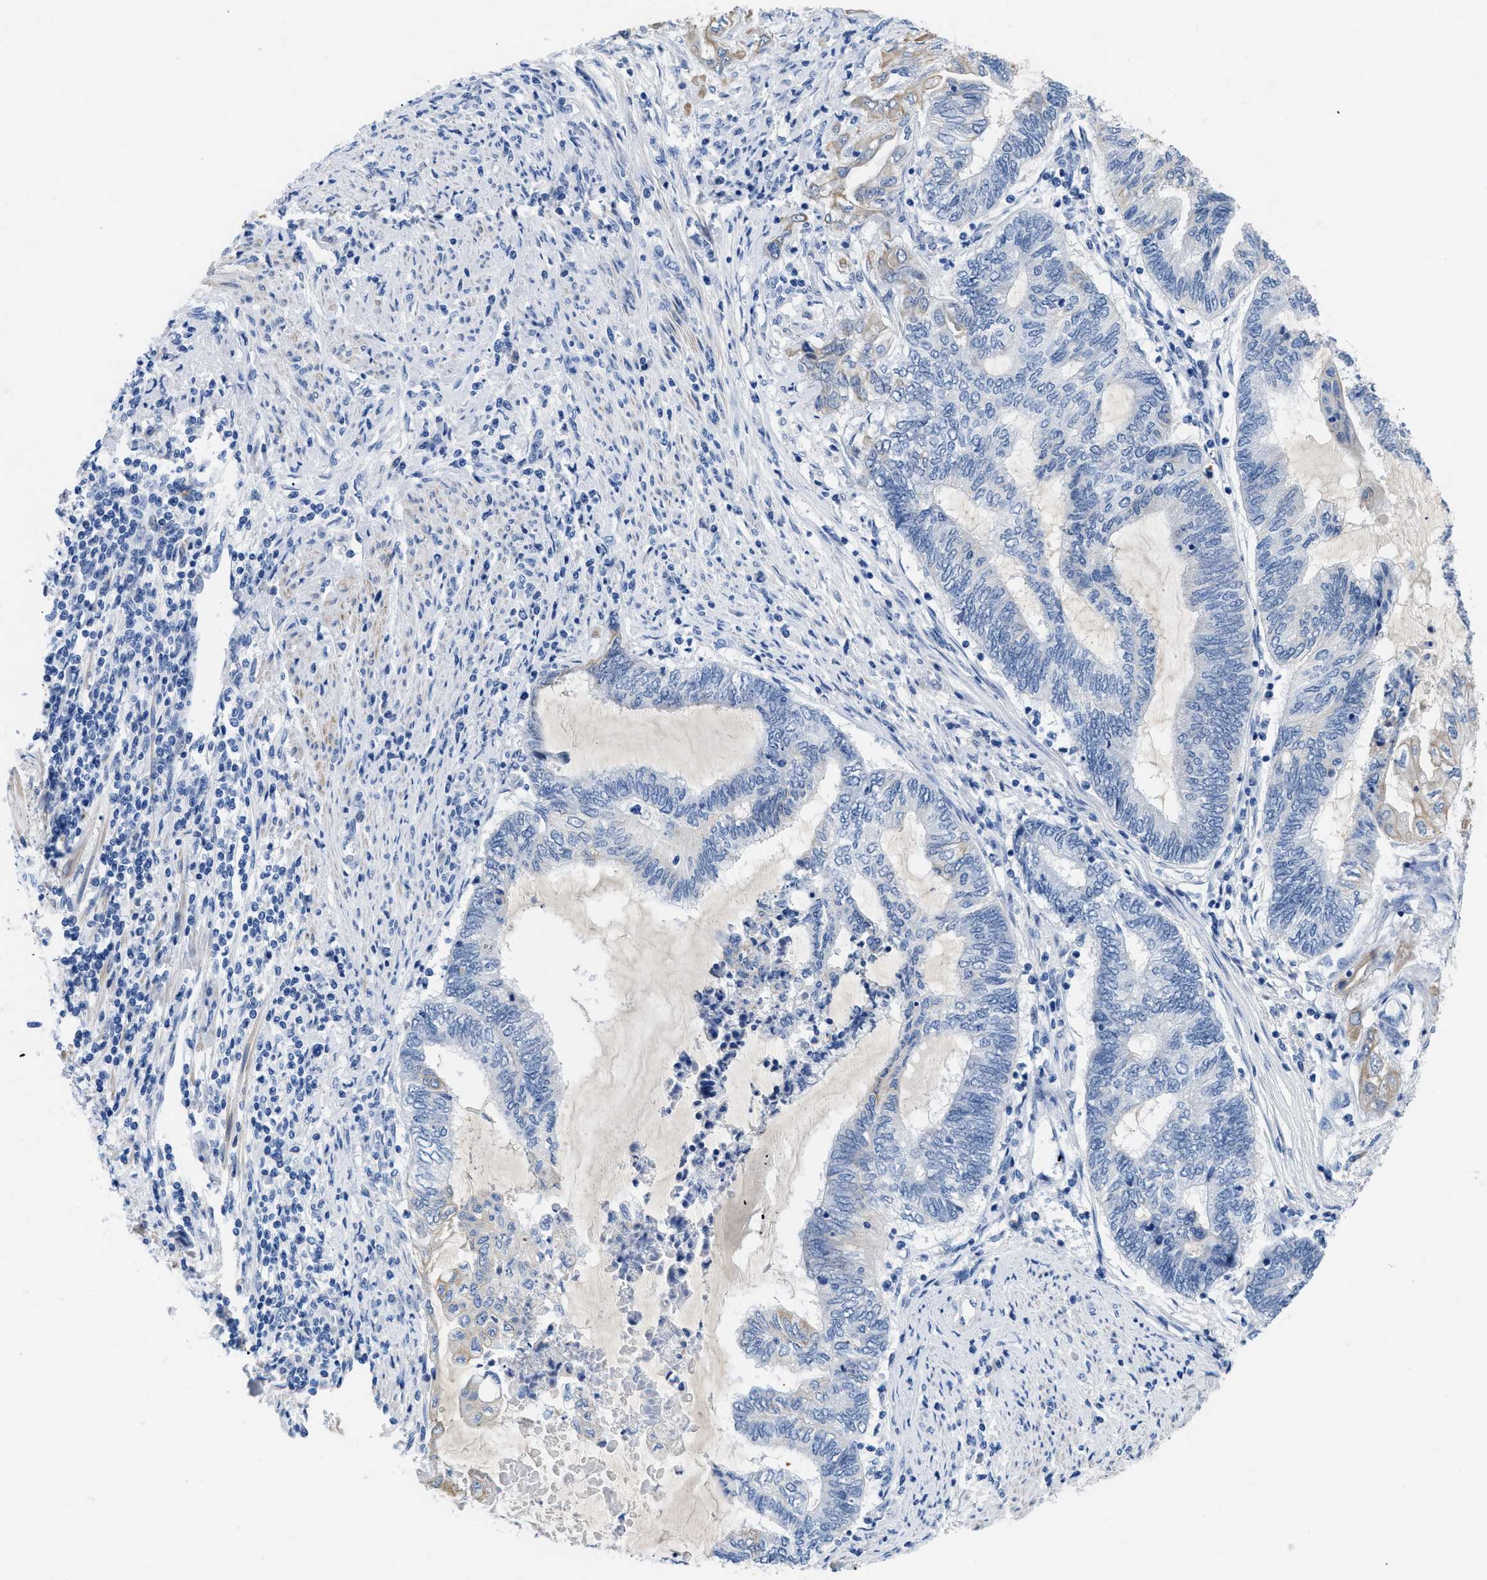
{"staining": {"intensity": "weak", "quantity": "<25%", "location": "cytoplasmic/membranous"}, "tissue": "endometrial cancer", "cell_type": "Tumor cells", "image_type": "cancer", "snomed": [{"axis": "morphology", "description": "Adenocarcinoma, NOS"}, {"axis": "topography", "description": "Uterus"}, {"axis": "topography", "description": "Endometrium"}], "caption": "Immunohistochemistry image of human adenocarcinoma (endometrial) stained for a protein (brown), which exhibits no positivity in tumor cells.", "gene": "TMEM68", "patient": {"sex": "female", "age": 70}}